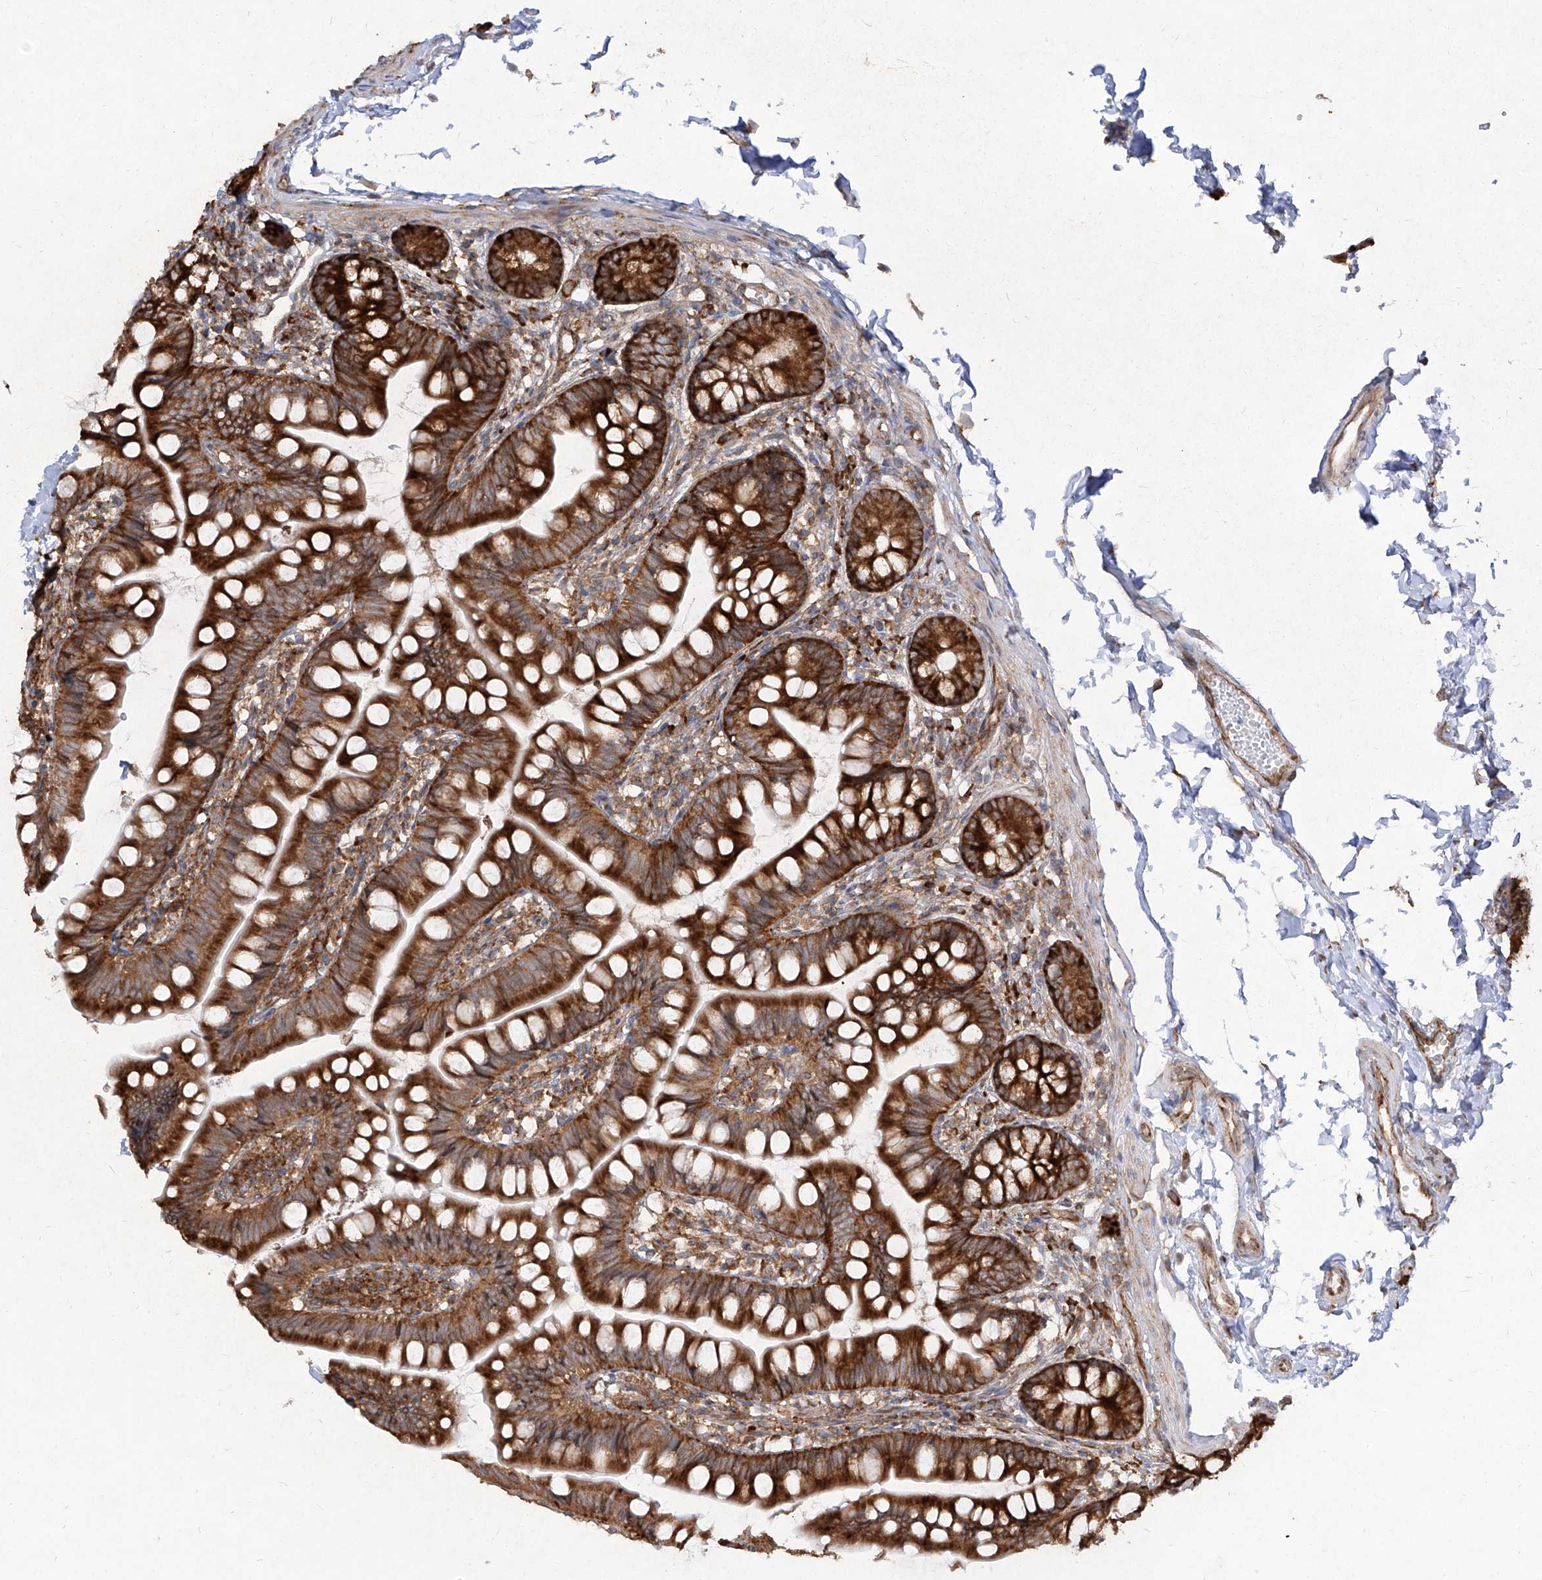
{"staining": {"intensity": "strong", "quantity": ">75%", "location": "cytoplasmic/membranous"}, "tissue": "small intestine", "cell_type": "Glandular cells", "image_type": "normal", "snomed": [{"axis": "morphology", "description": "Normal tissue, NOS"}, {"axis": "topography", "description": "Small intestine"}], "caption": "Small intestine stained with immunohistochemistry displays strong cytoplasmic/membranous positivity in approximately >75% of glandular cells.", "gene": "RPS25", "patient": {"sex": "male", "age": 7}}